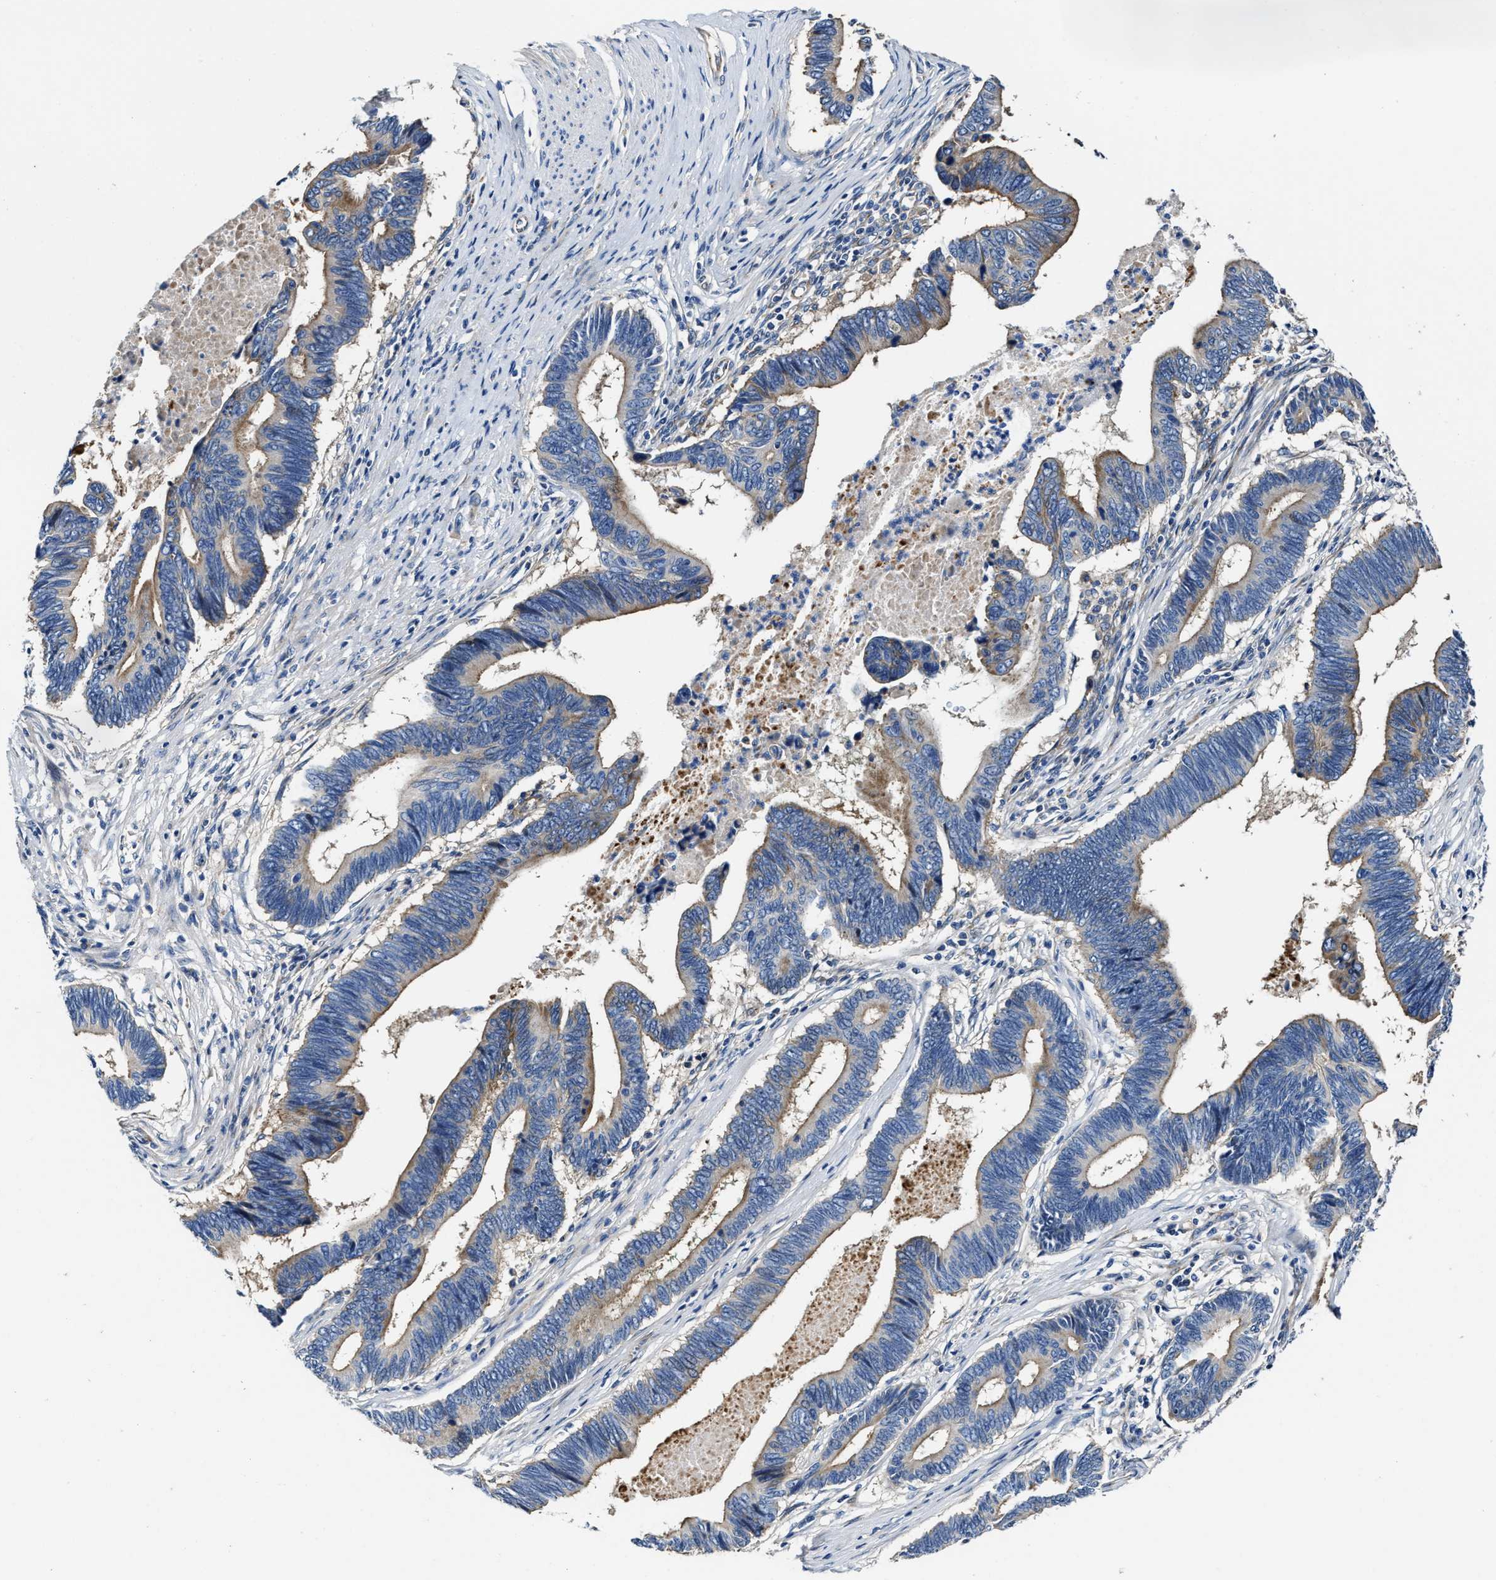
{"staining": {"intensity": "moderate", "quantity": ">75%", "location": "cytoplasmic/membranous"}, "tissue": "pancreatic cancer", "cell_type": "Tumor cells", "image_type": "cancer", "snomed": [{"axis": "morphology", "description": "Adenocarcinoma, NOS"}, {"axis": "topography", "description": "Pancreas"}], "caption": "This histopathology image exhibits pancreatic adenocarcinoma stained with IHC to label a protein in brown. The cytoplasmic/membranous of tumor cells show moderate positivity for the protein. Nuclei are counter-stained blue.", "gene": "PTAR1", "patient": {"sex": "female", "age": 70}}